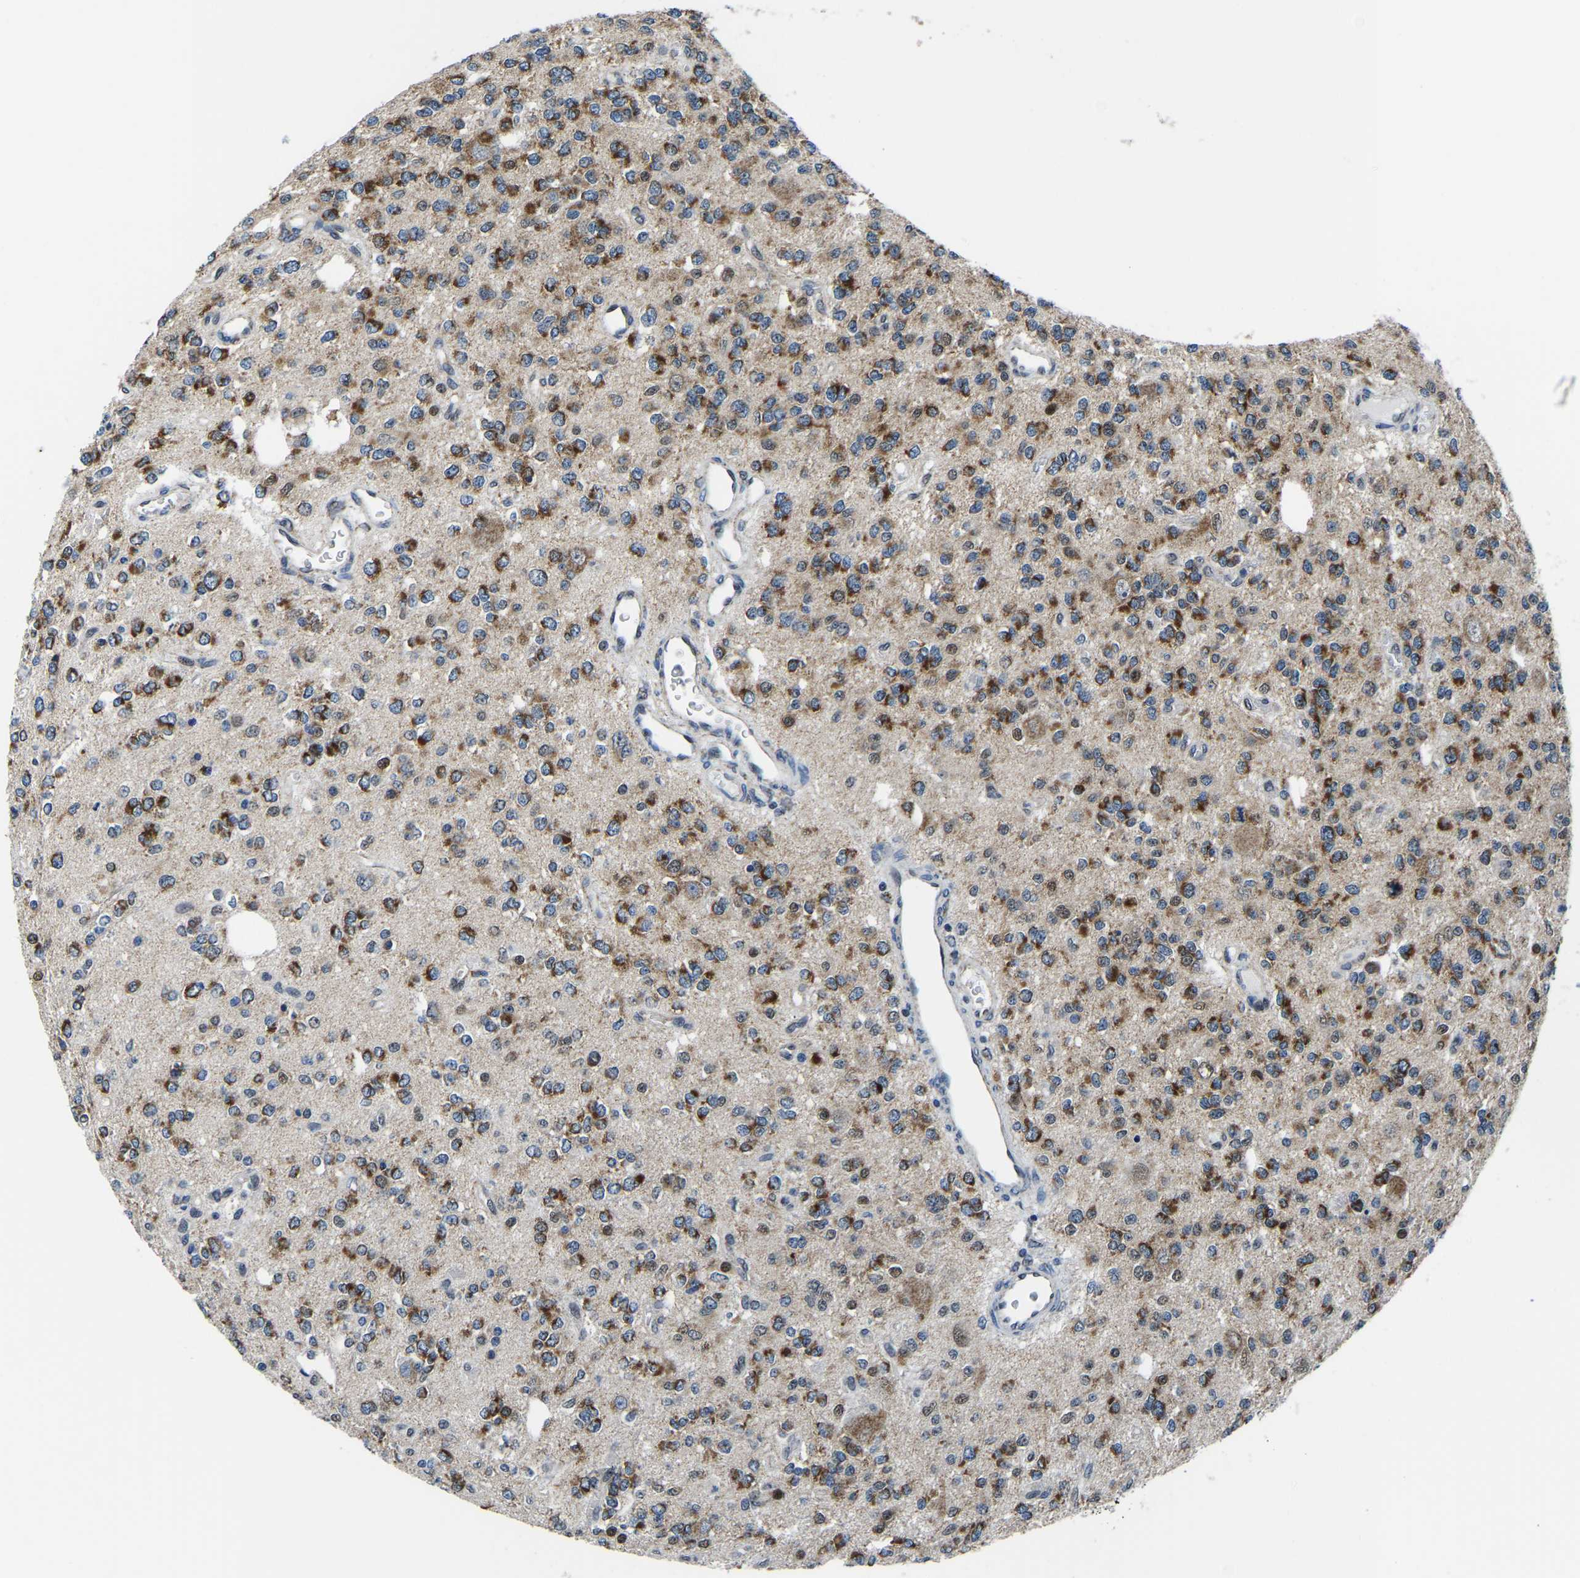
{"staining": {"intensity": "strong", "quantity": ">75%", "location": "cytoplasmic/membranous"}, "tissue": "glioma", "cell_type": "Tumor cells", "image_type": "cancer", "snomed": [{"axis": "morphology", "description": "Glioma, malignant, Low grade"}, {"axis": "topography", "description": "Brain"}], "caption": "Strong cytoplasmic/membranous staining for a protein is appreciated in about >75% of tumor cells of malignant glioma (low-grade) using immunohistochemistry.", "gene": "BNIP3L", "patient": {"sex": "male", "age": 38}}